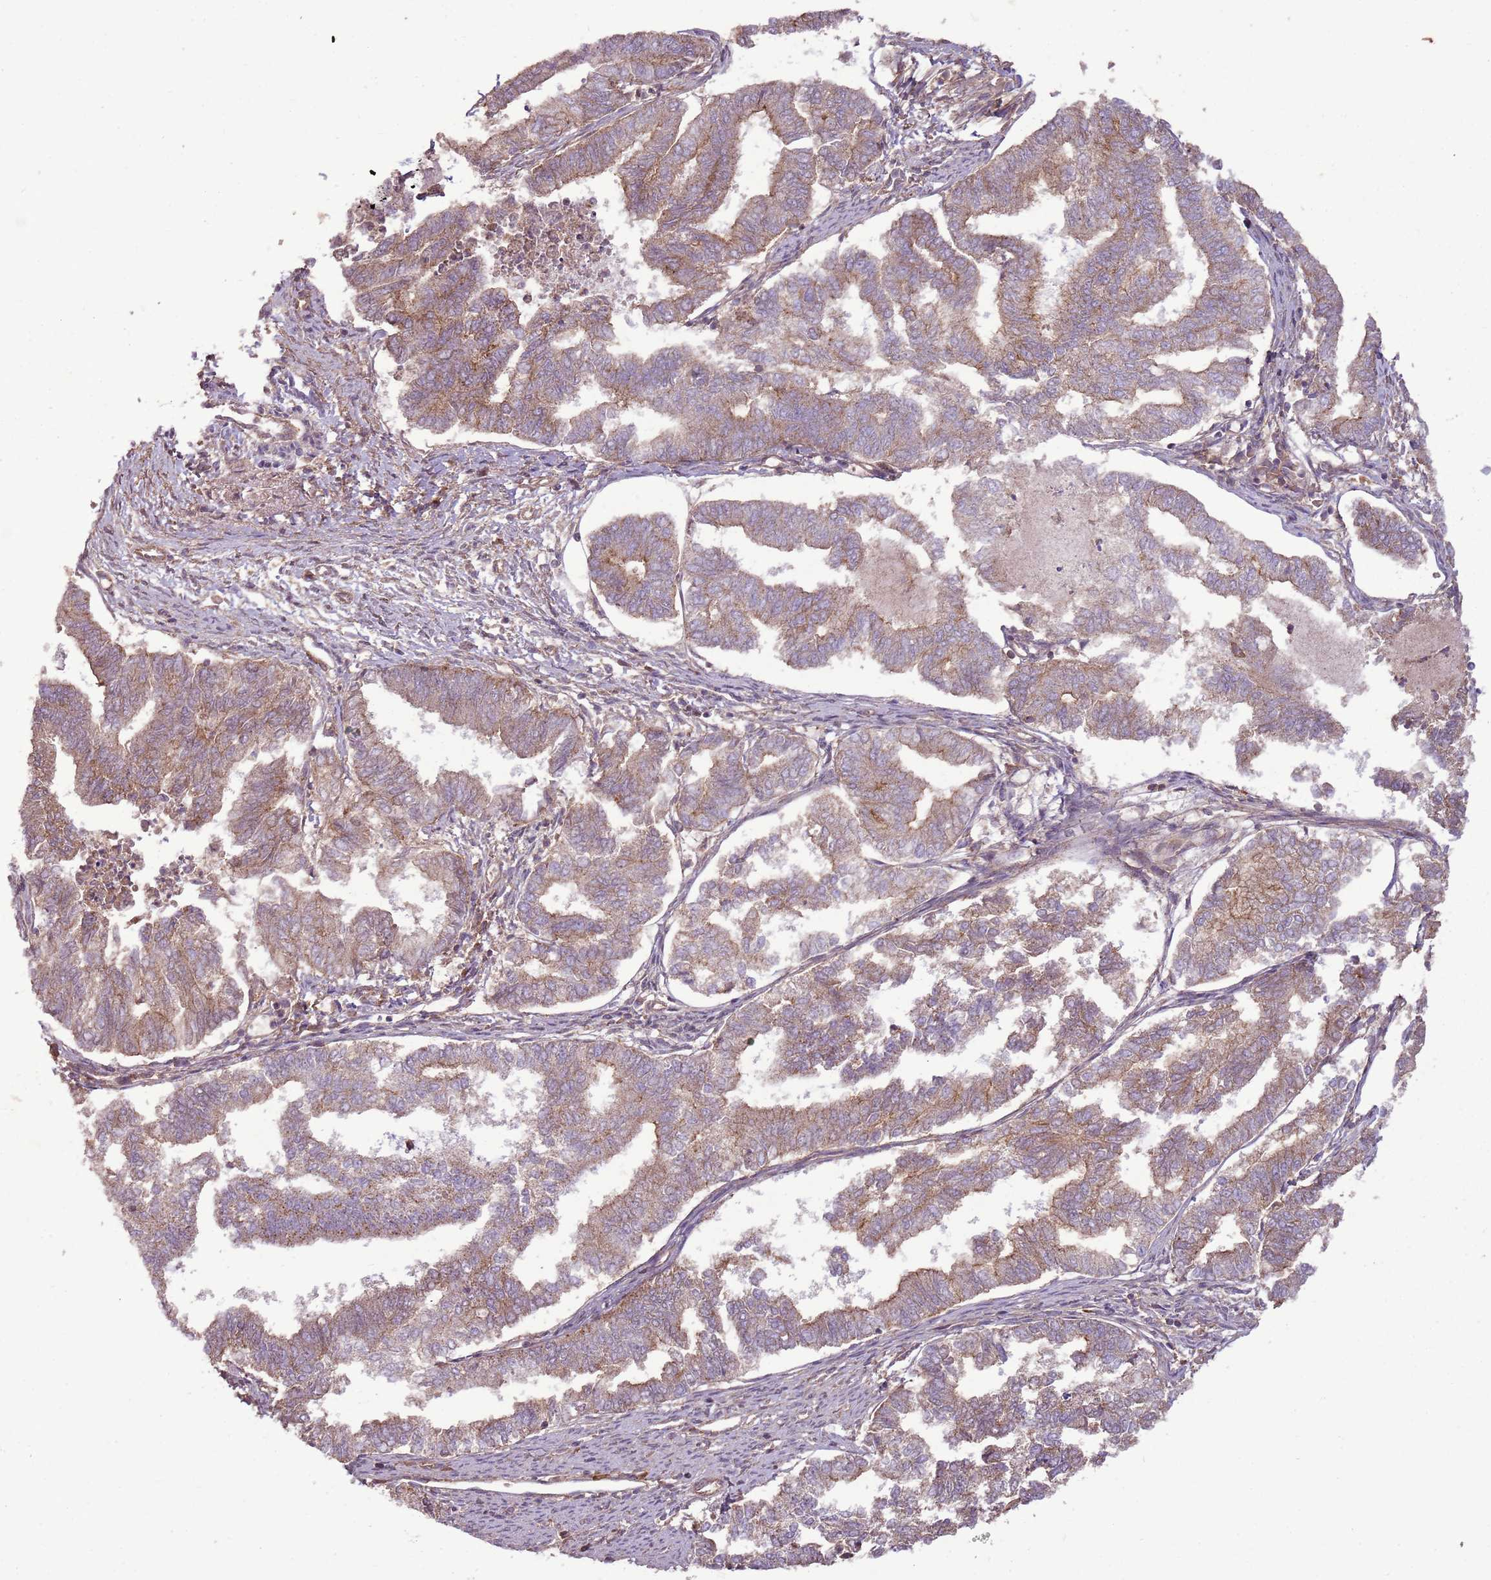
{"staining": {"intensity": "moderate", "quantity": ">75%", "location": "cytoplasmic/membranous"}, "tissue": "endometrial cancer", "cell_type": "Tumor cells", "image_type": "cancer", "snomed": [{"axis": "morphology", "description": "Adenocarcinoma, NOS"}, {"axis": "topography", "description": "Endometrium"}], "caption": "Brown immunohistochemical staining in human endometrial adenocarcinoma displays moderate cytoplasmic/membranous expression in approximately >75% of tumor cells. (DAB IHC, brown staining for protein, blue staining for nuclei).", "gene": "ANKRD24", "patient": {"sex": "female", "age": 79}}